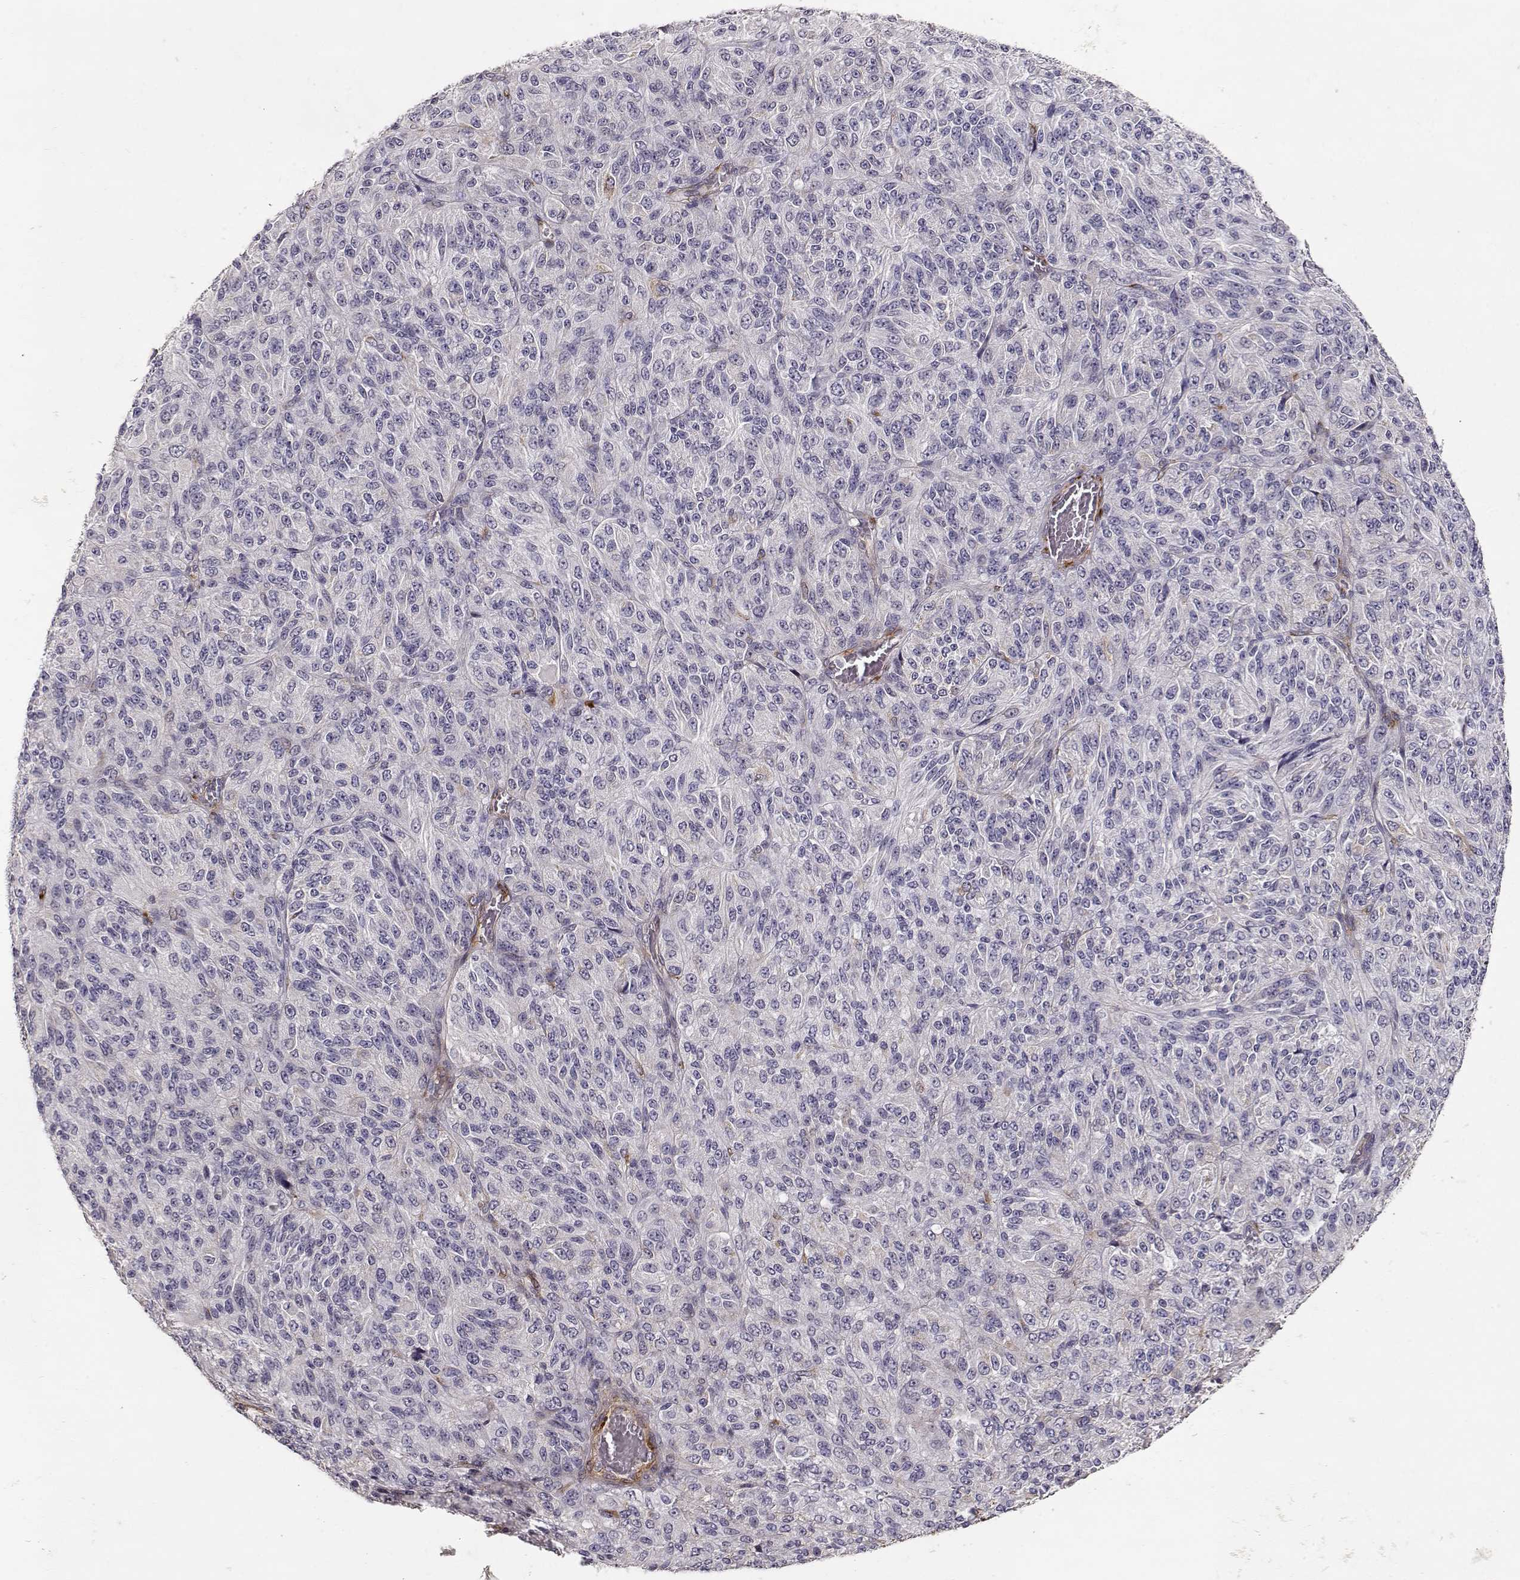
{"staining": {"intensity": "negative", "quantity": "none", "location": "none"}, "tissue": "melanoma", "cell_type": "Tumor cells", "image_type": "cancer", "snomed": [{"axis": "morphology", "description": "Malignant melanoma, Metastatic site"}, {"axis": "topography", "description": "Brain"}], "caption": "IHC micrograph of neoplastic tissue: malignant melanoma (metastatic site) stained with DAB (3,3'-diaminobenzidine) reveals no significant protein staining in tumor cells.", "gene": "LAMC1", "patient": {"sex": "female", "age": 56}}